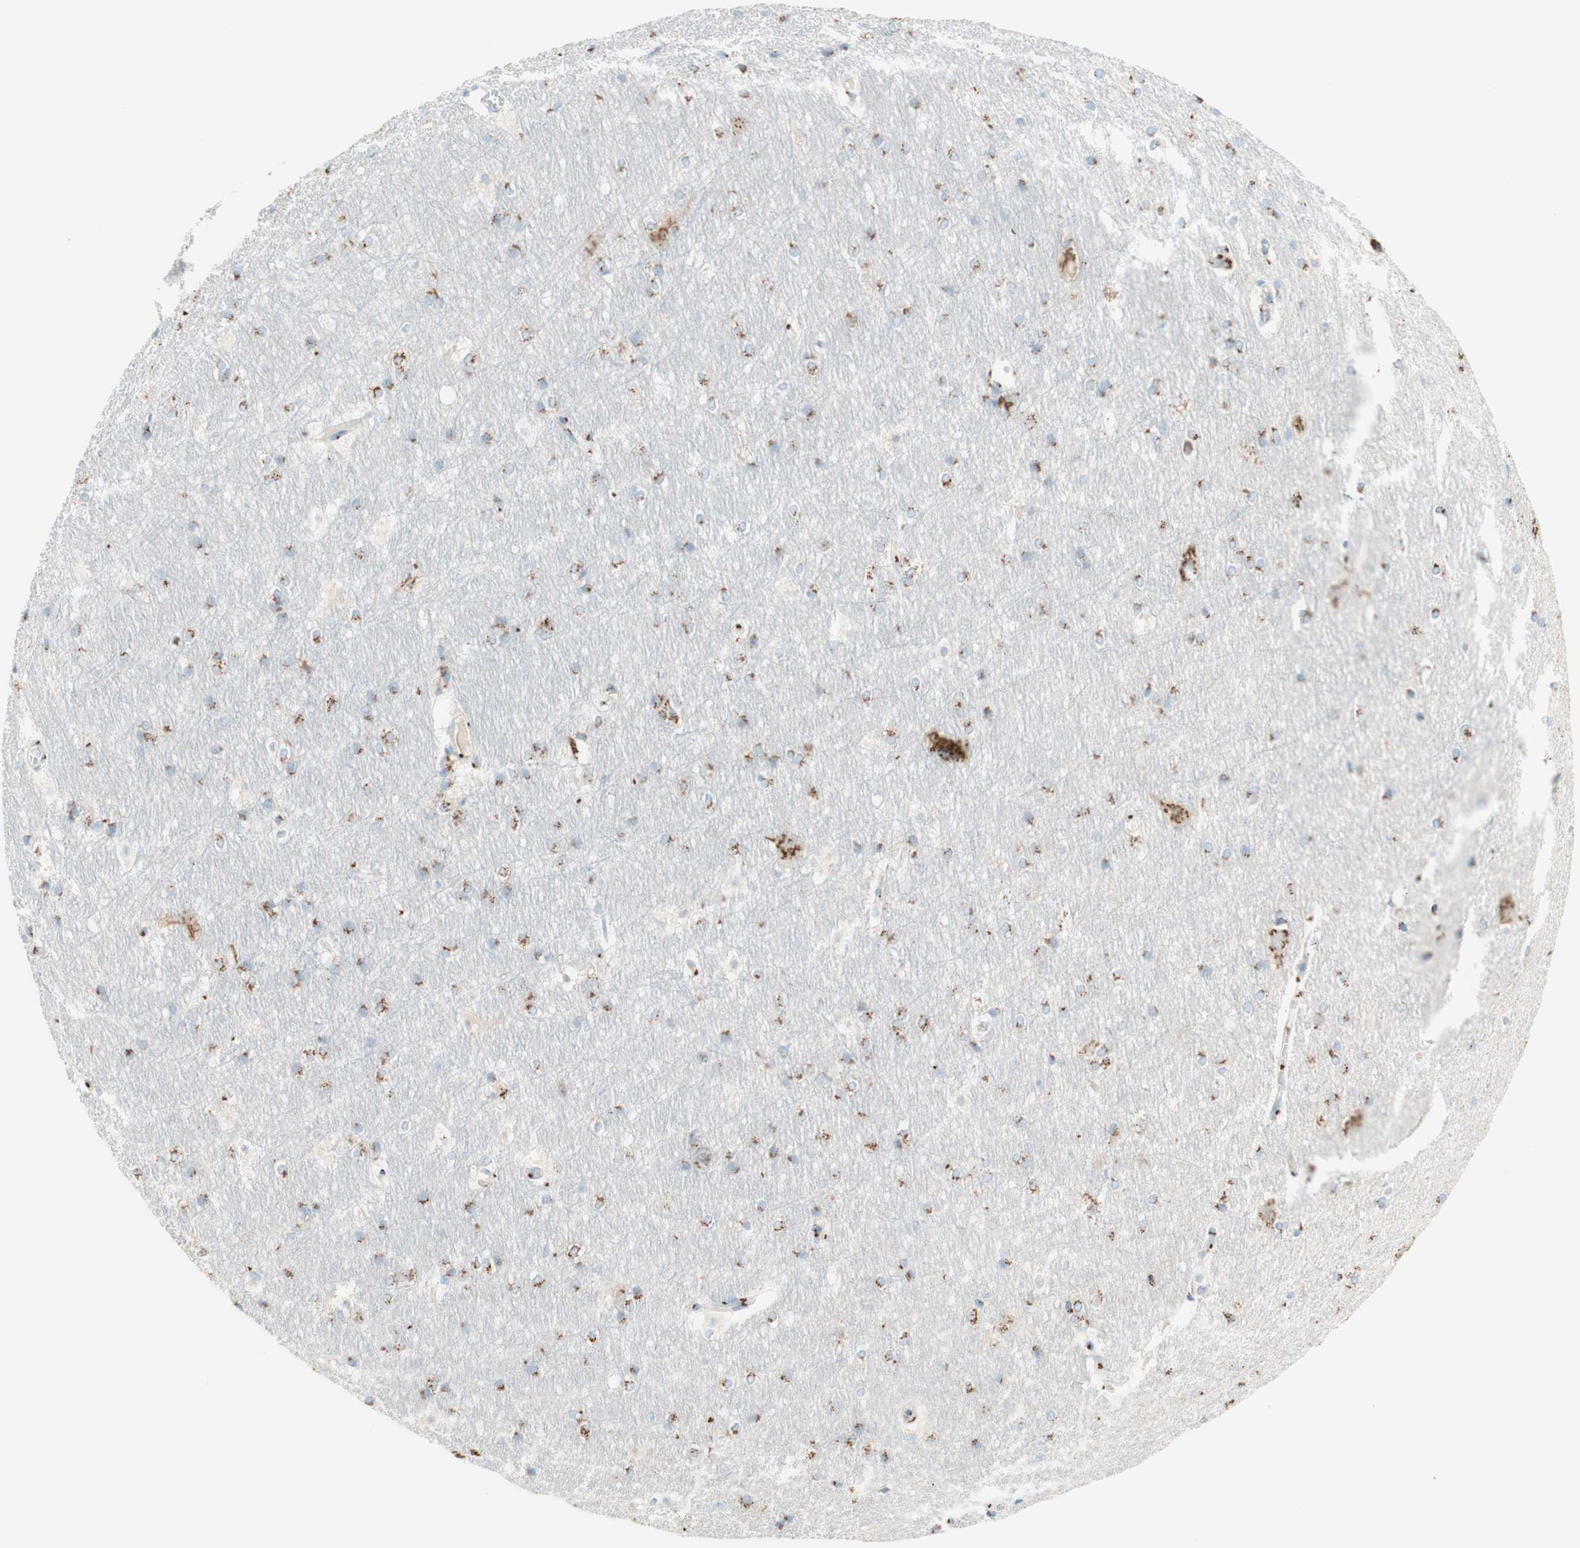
{"staining": {"intensity": "moderate", "quantity": "25%-75%", "location": "cytoplasmic/membranous"}, "tissue": "hippocampus", "cell_type": "Glial cells", "image_type": "normal", "snomed": [{"axis": "morphology", "description": "Normal tissue, NOS"}, {"axis": "topography", "description": "Hippocampus"}], "caption": "Immunohistochemistry (IHC) micrograph of unremarkable hippocampus stained for a protein (brown), which shows medium levels of moderate cytoplasmic/membranous positivity in approximately 25%-75% of glial cells.", "gene": "GOLGB1", "patient": {"sex": "female", "age": 19}}